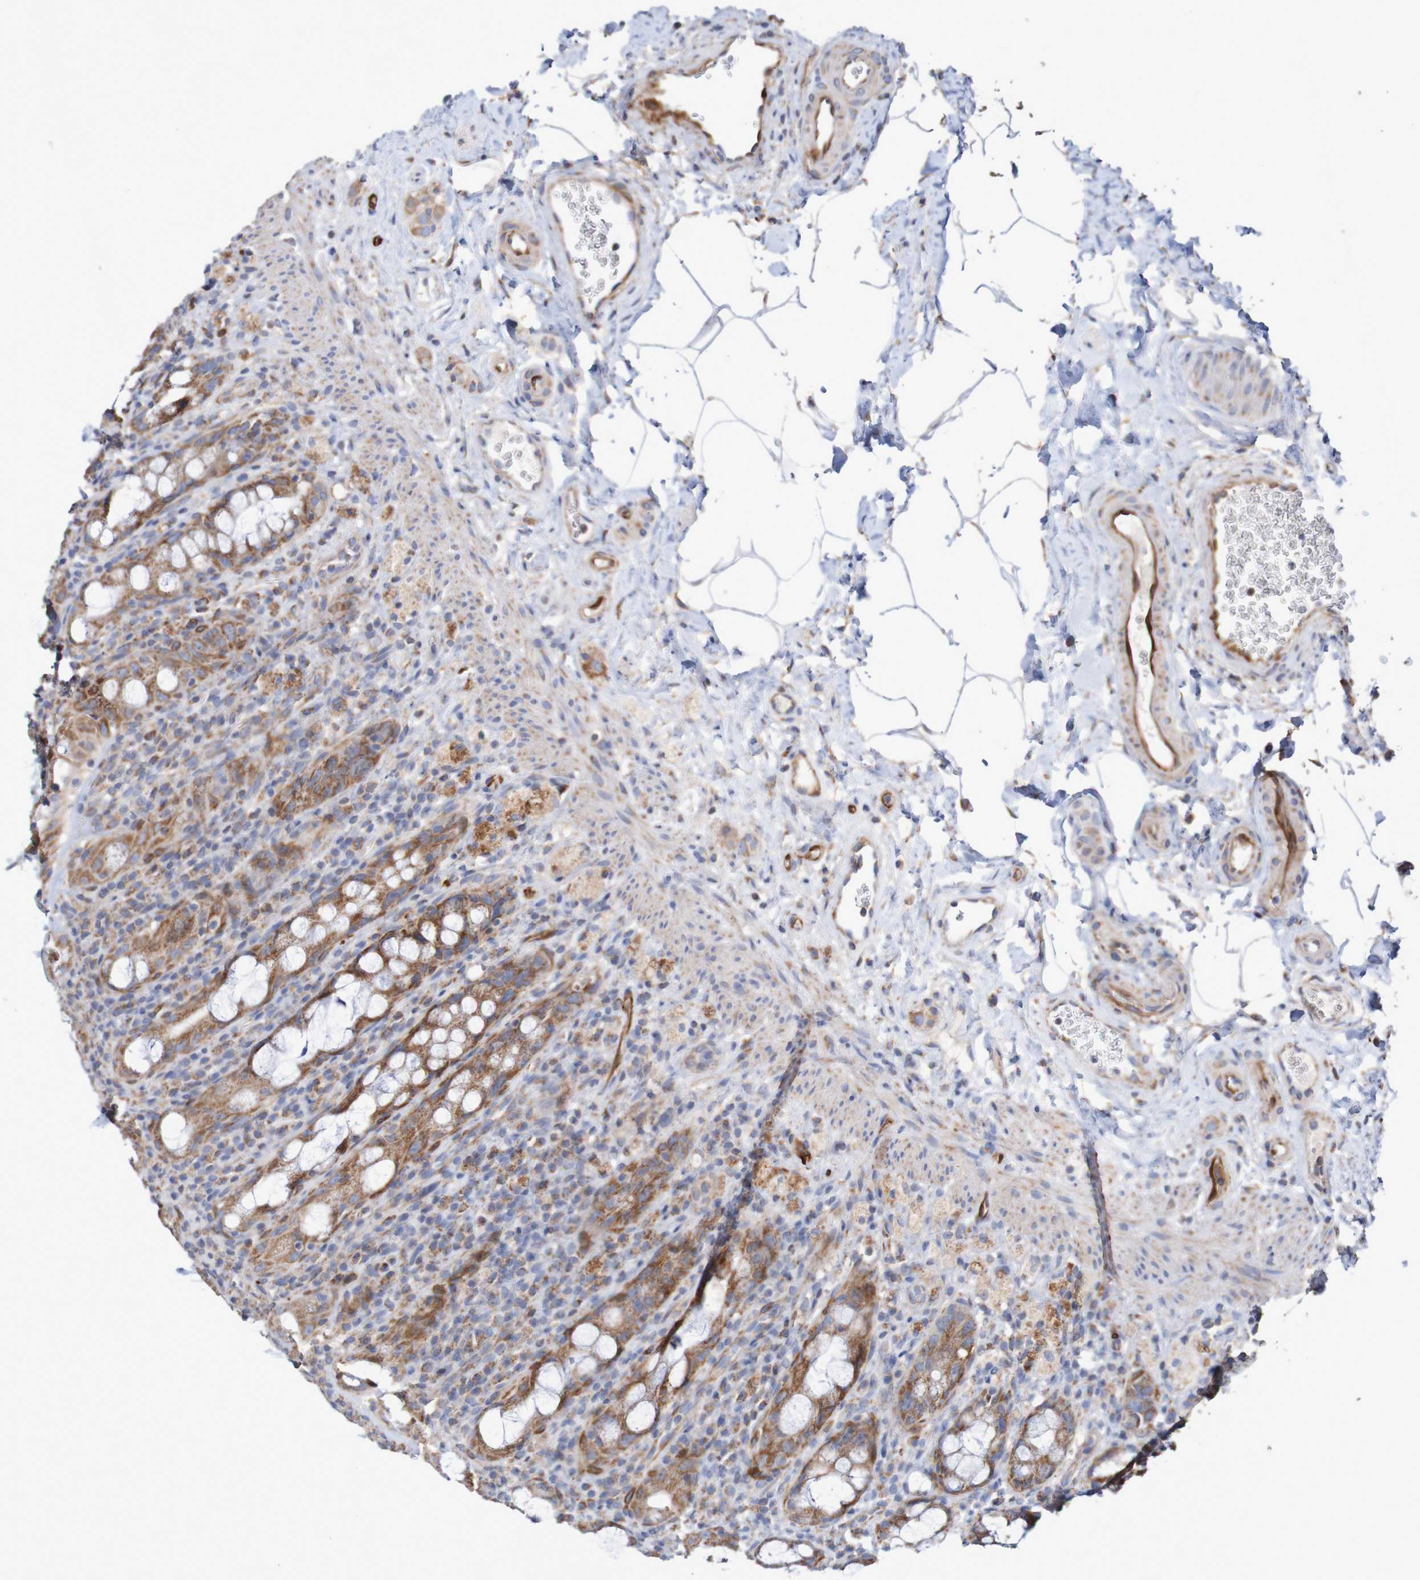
{"staining": {"intensity": "strong", "quantity": ">75%", "location": "cytoplasmic/membranous"}, "tissue": "rectum", "cell_type": "Glandular cells", "image_type": "normal", "snomed": [{"axis": "morphology", "description": "Normal tissue, NOS"}, {"axis": "topography", "description": "Rectum"}], "caption": "IHC of normal human rectum exhibits high levels of strong cytoplasmic/membranous expression in approximately >75% of glandular cells.", "gene": "MMEL1", "patient": {"sex": "male", "age": 44}}